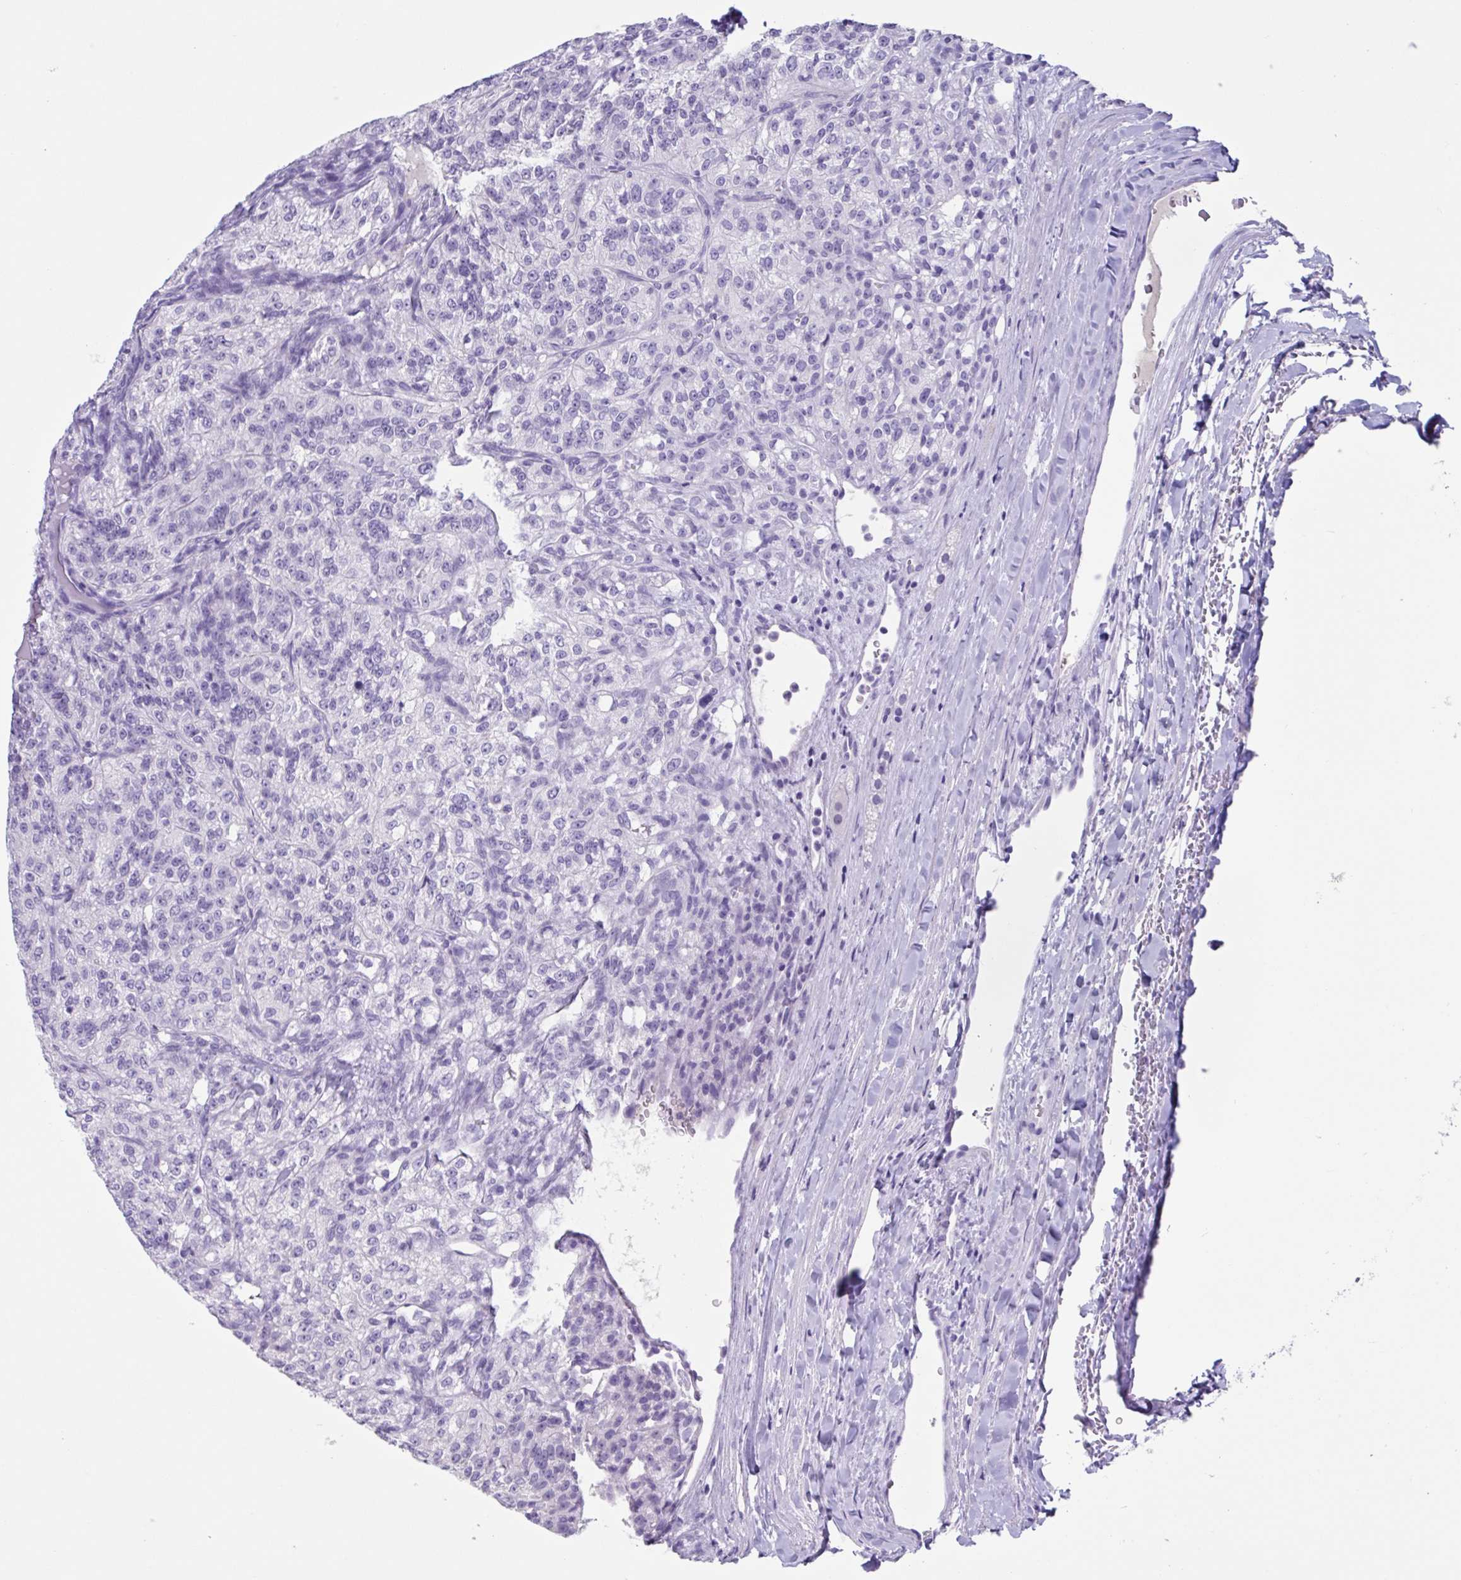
{"staining": {"intensity": "negative", "quantity": "none", "location": "none"}, "tissue": "renal cancer", "cell_type": "Tumor cells", "image_type": "cancer", "snomed": [{"axis": "morphology", "description": "Adenocarcinoma, NOS"}, {"axis": "topography", "description": "Kidney"}], "caption": "Adenocarcinoma (renal) was stained to show a protein in brown. There is no significant positivity in tumor cells.", "gene": "USP35", "patient": {"sex": "female", "age": 63}}